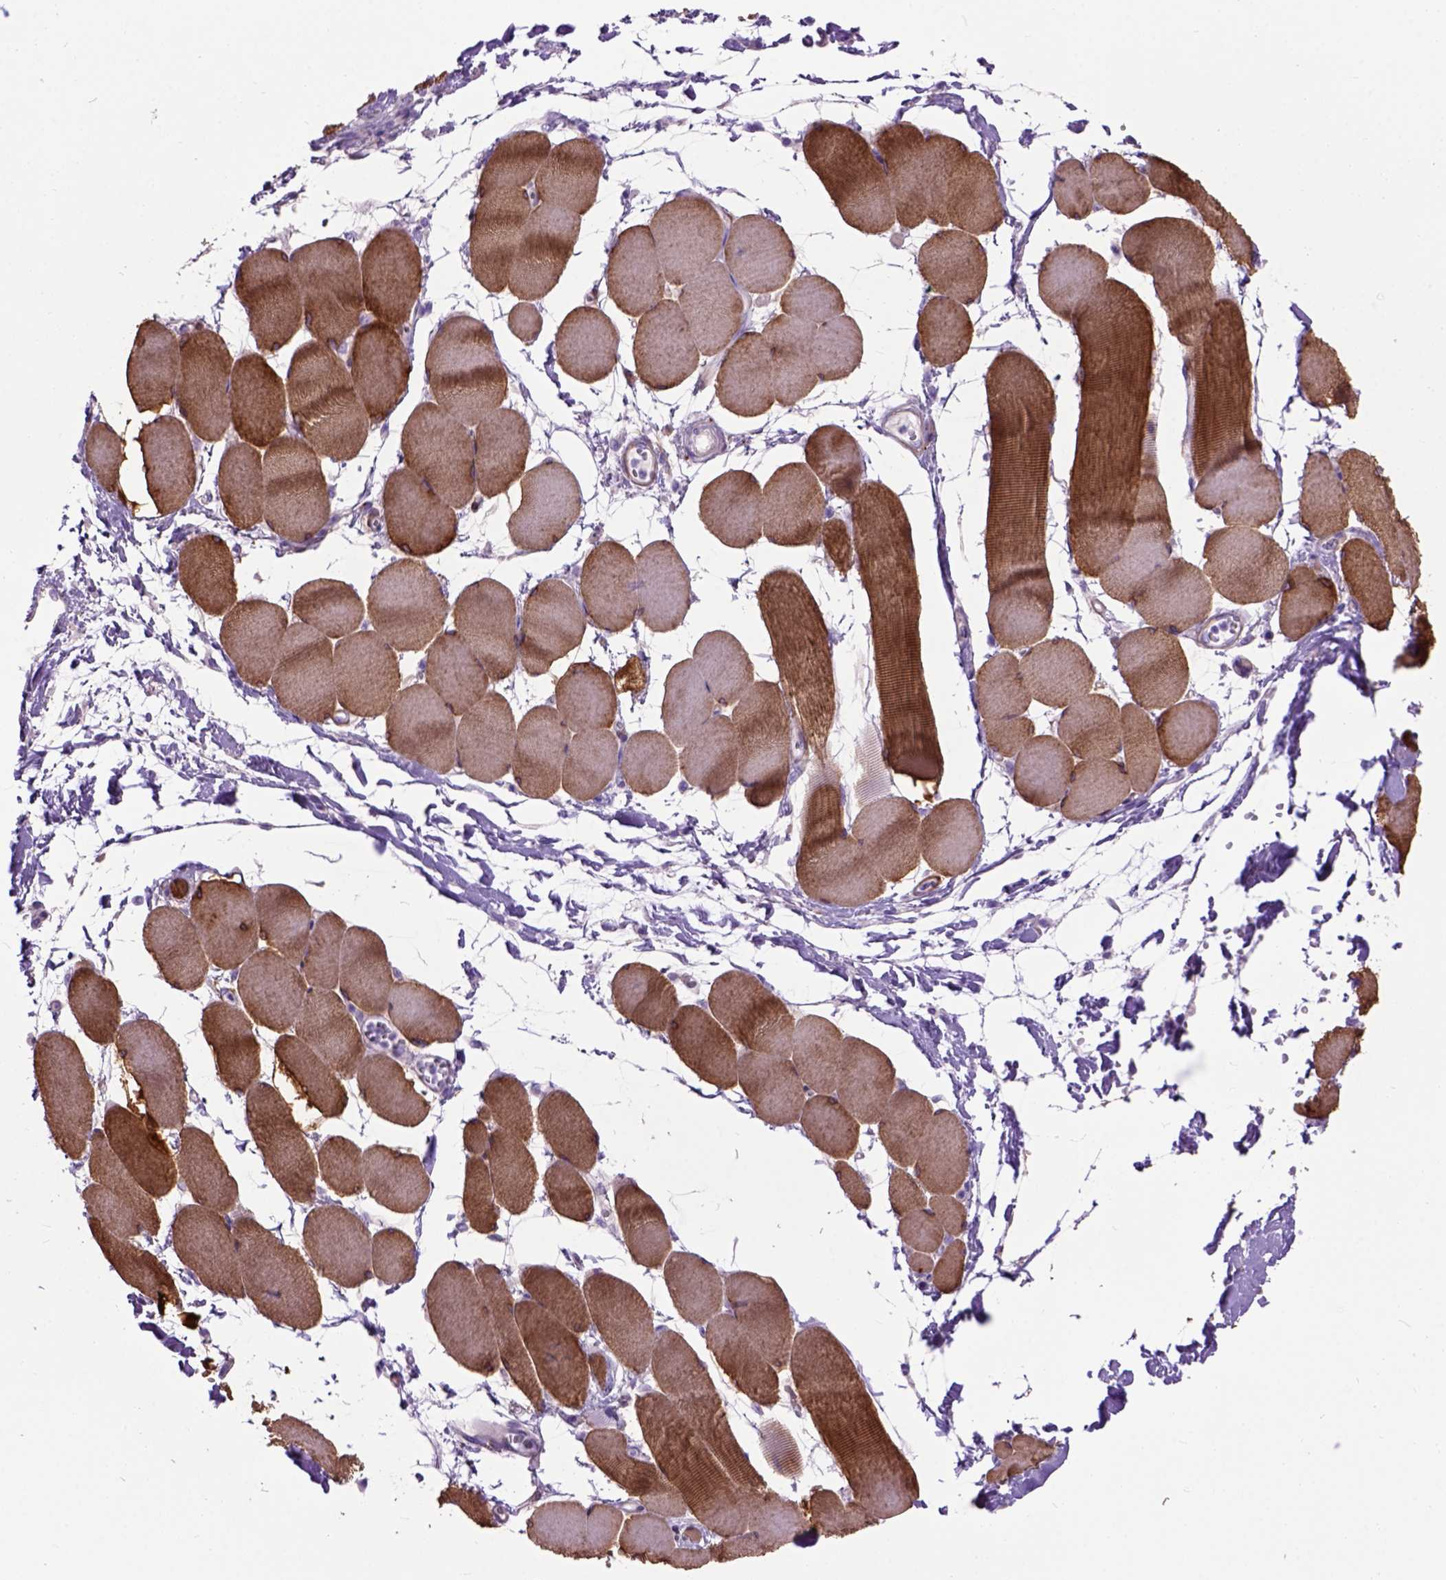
{"staining": {"intensity": "moderate", "quantity": ">75%", "location": "cytoplasmic/membranous"}, "tissue": "skeletal muscle", "cell_type": "Myocytes", "image_type": "normal", "snomed": [{"axis": "morphology", "description": "Normal tissue, NOS"}, {"axis": "topography", "description": "Skeletal muscle"}], "caption": "The histopathology image displays immunohistochemical staining of benign skeletal muscle. There is moderate cytoplasmic/membranous expression is present in approximately >75% of myocytes.", "gene": "MAPT", "patient": {"sex": "female", "age": 75}}